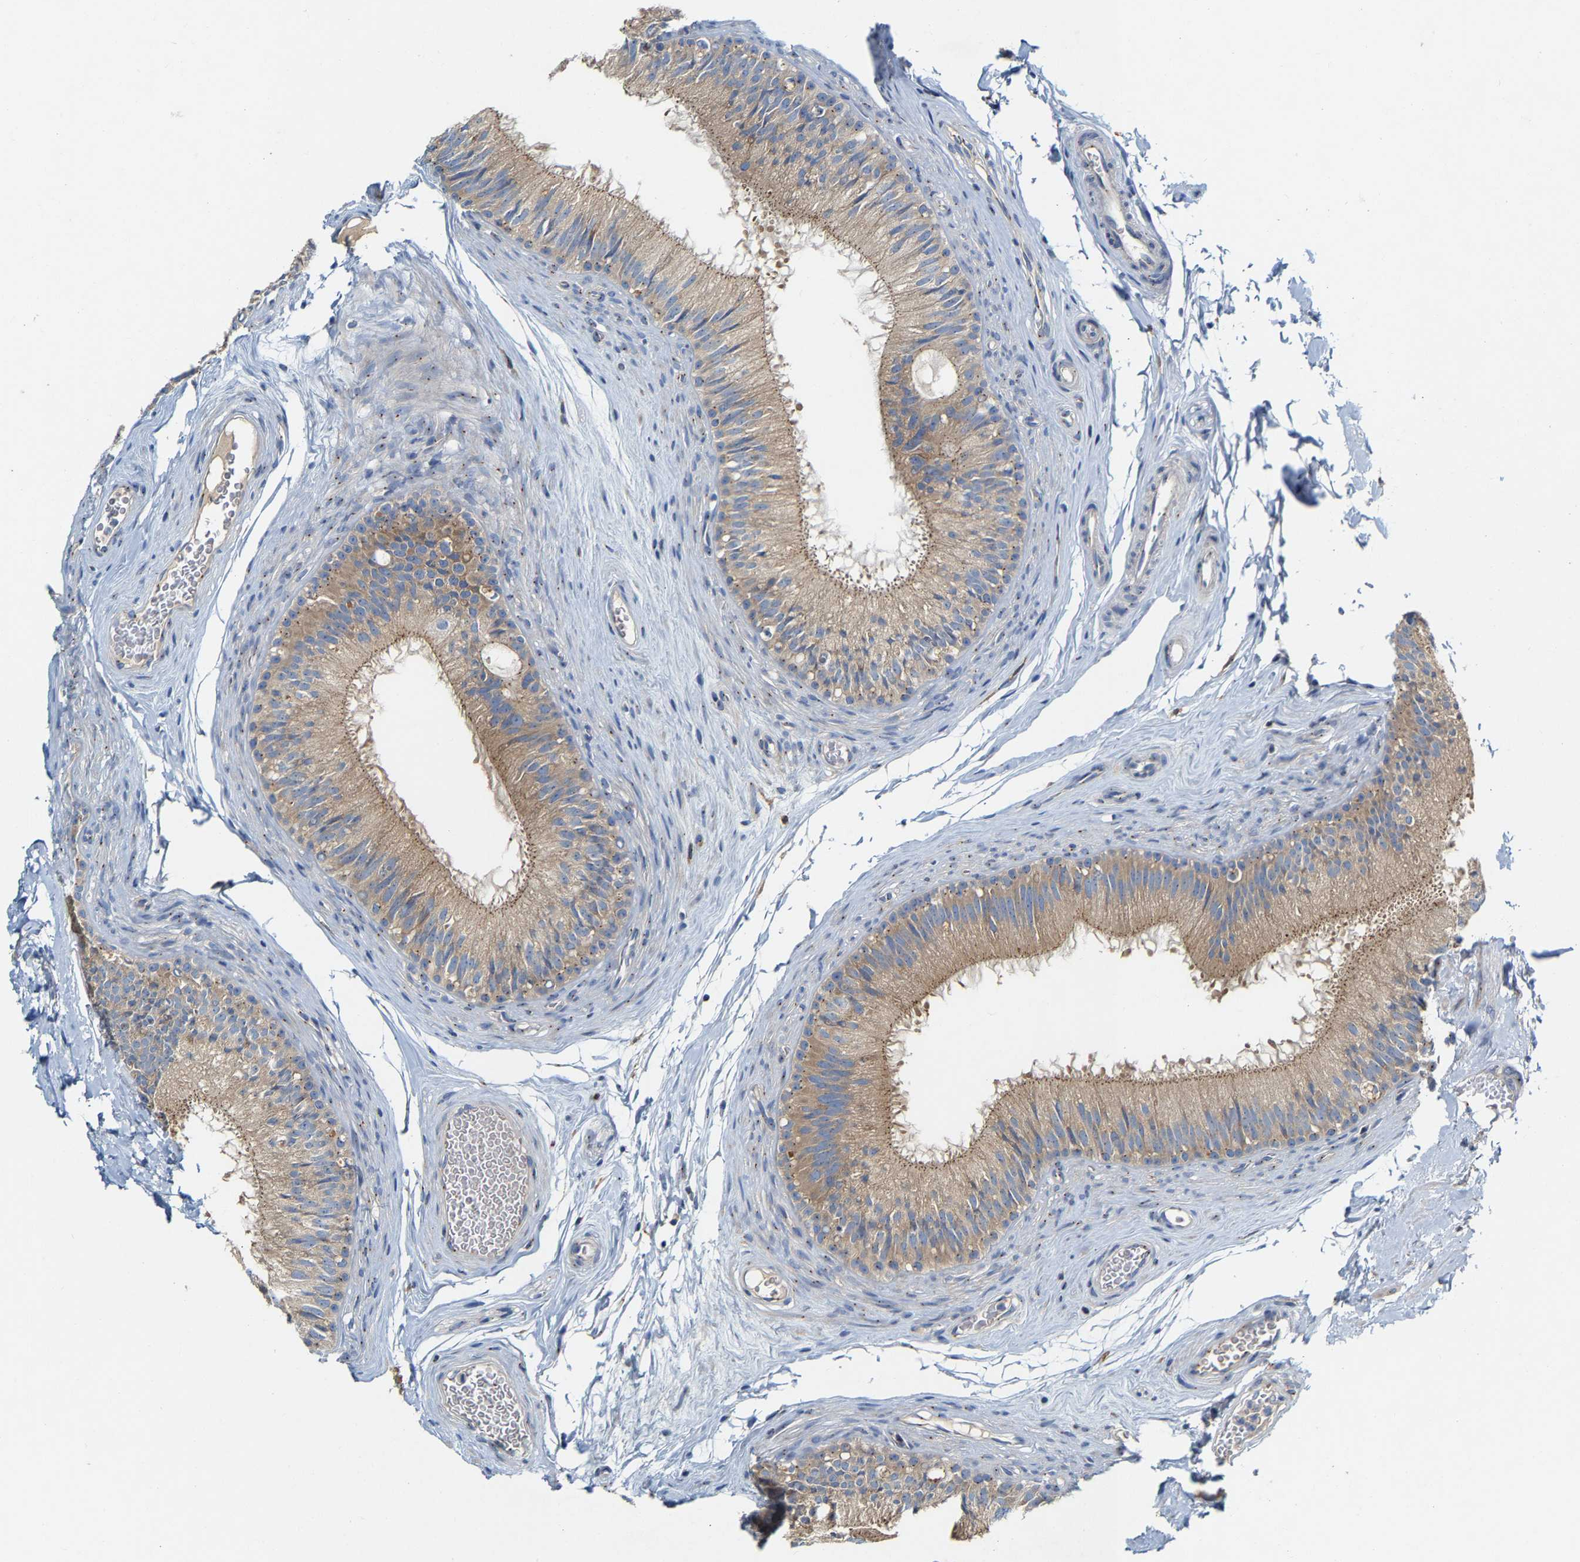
{"staining": {"intensity": "weak", "quantity": "25%-75%", "location": "cytoplasmic/membranous"}, "tissue": "epididymis", "cell_type": "Glandular cells", "image_type": "normal", "snomed": [{"axis": "morphology", "description": "Normal tissue, NOS"}, {"axis": "topography", "description": "Testis"}, {"axis": "topography", "description": "Epididymis"}], "caption": "Human epididymis stained for a protein (brown) exhibits weak cytoplasmic/membranous positive positivity in approximately 25%-75% of glandular cells.", "gene": "PCNT", "patient": {"sex": "male", "age": 36}}